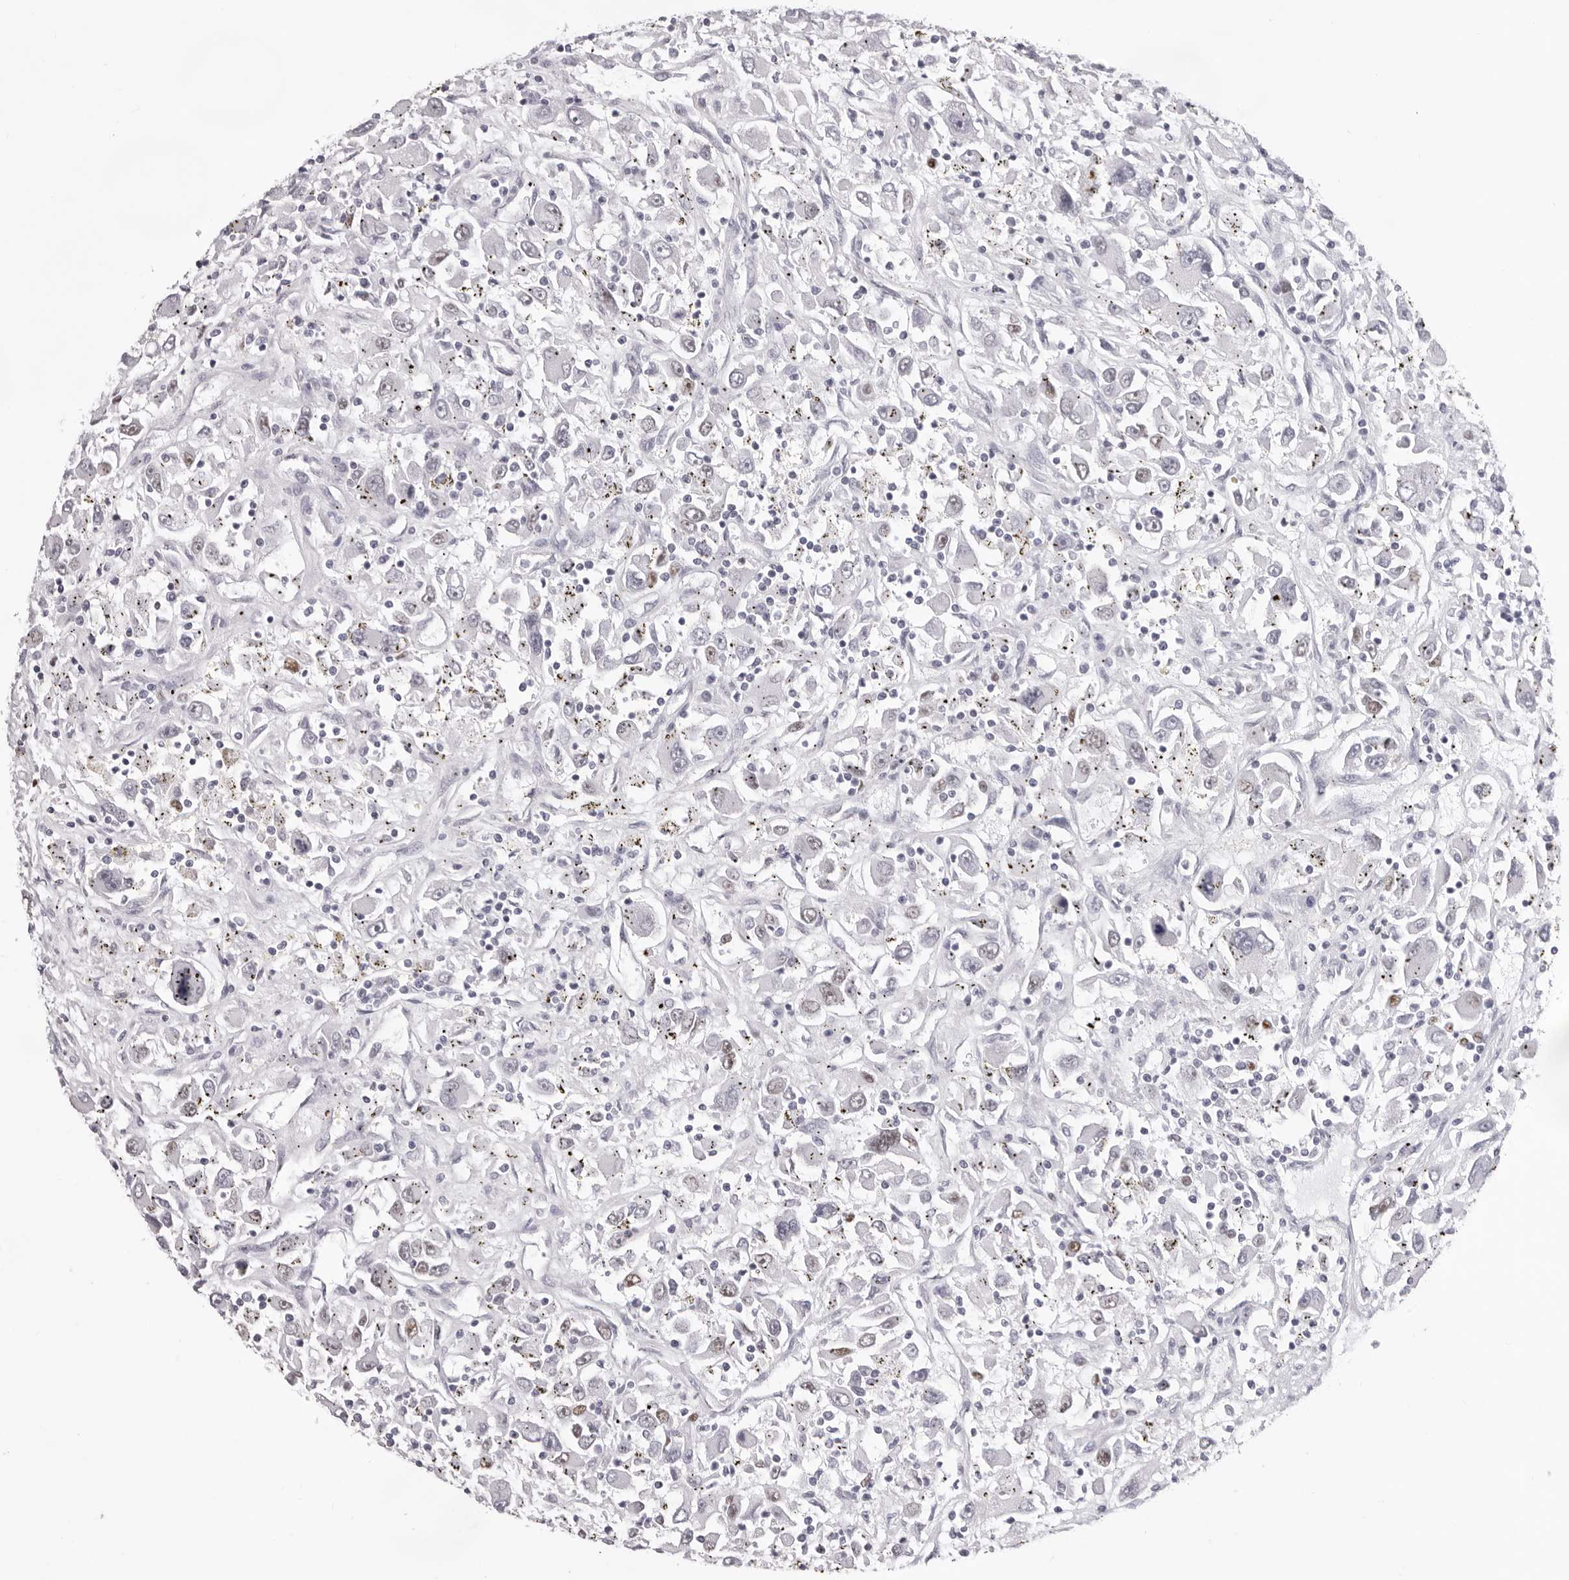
{"staining": {"intensity": "weak", "quantity": "<25%", "location": "nuclear"}, "tissue": "renal cancer", "cell_type": "Tumor cells", "image_type": "cancer", "snomed": [{"axis": "morphology", "description": "Adenocarcinoma, NOS"}, {"axis": "topography", "description": "Kidney"}], "caption": "Renal cancer was stained to show a protein in brown. There is no significant positivity in tumor cells. The staining was performed using DAB (3,3'-diaminobenzidine) to visualize the protein expression in brown, while the nuclei were stained in blue with hematoxylin (Magnification: 20x).", "gene": "IRF2BP2", "patient": {"sex": "female", "age": 52}}